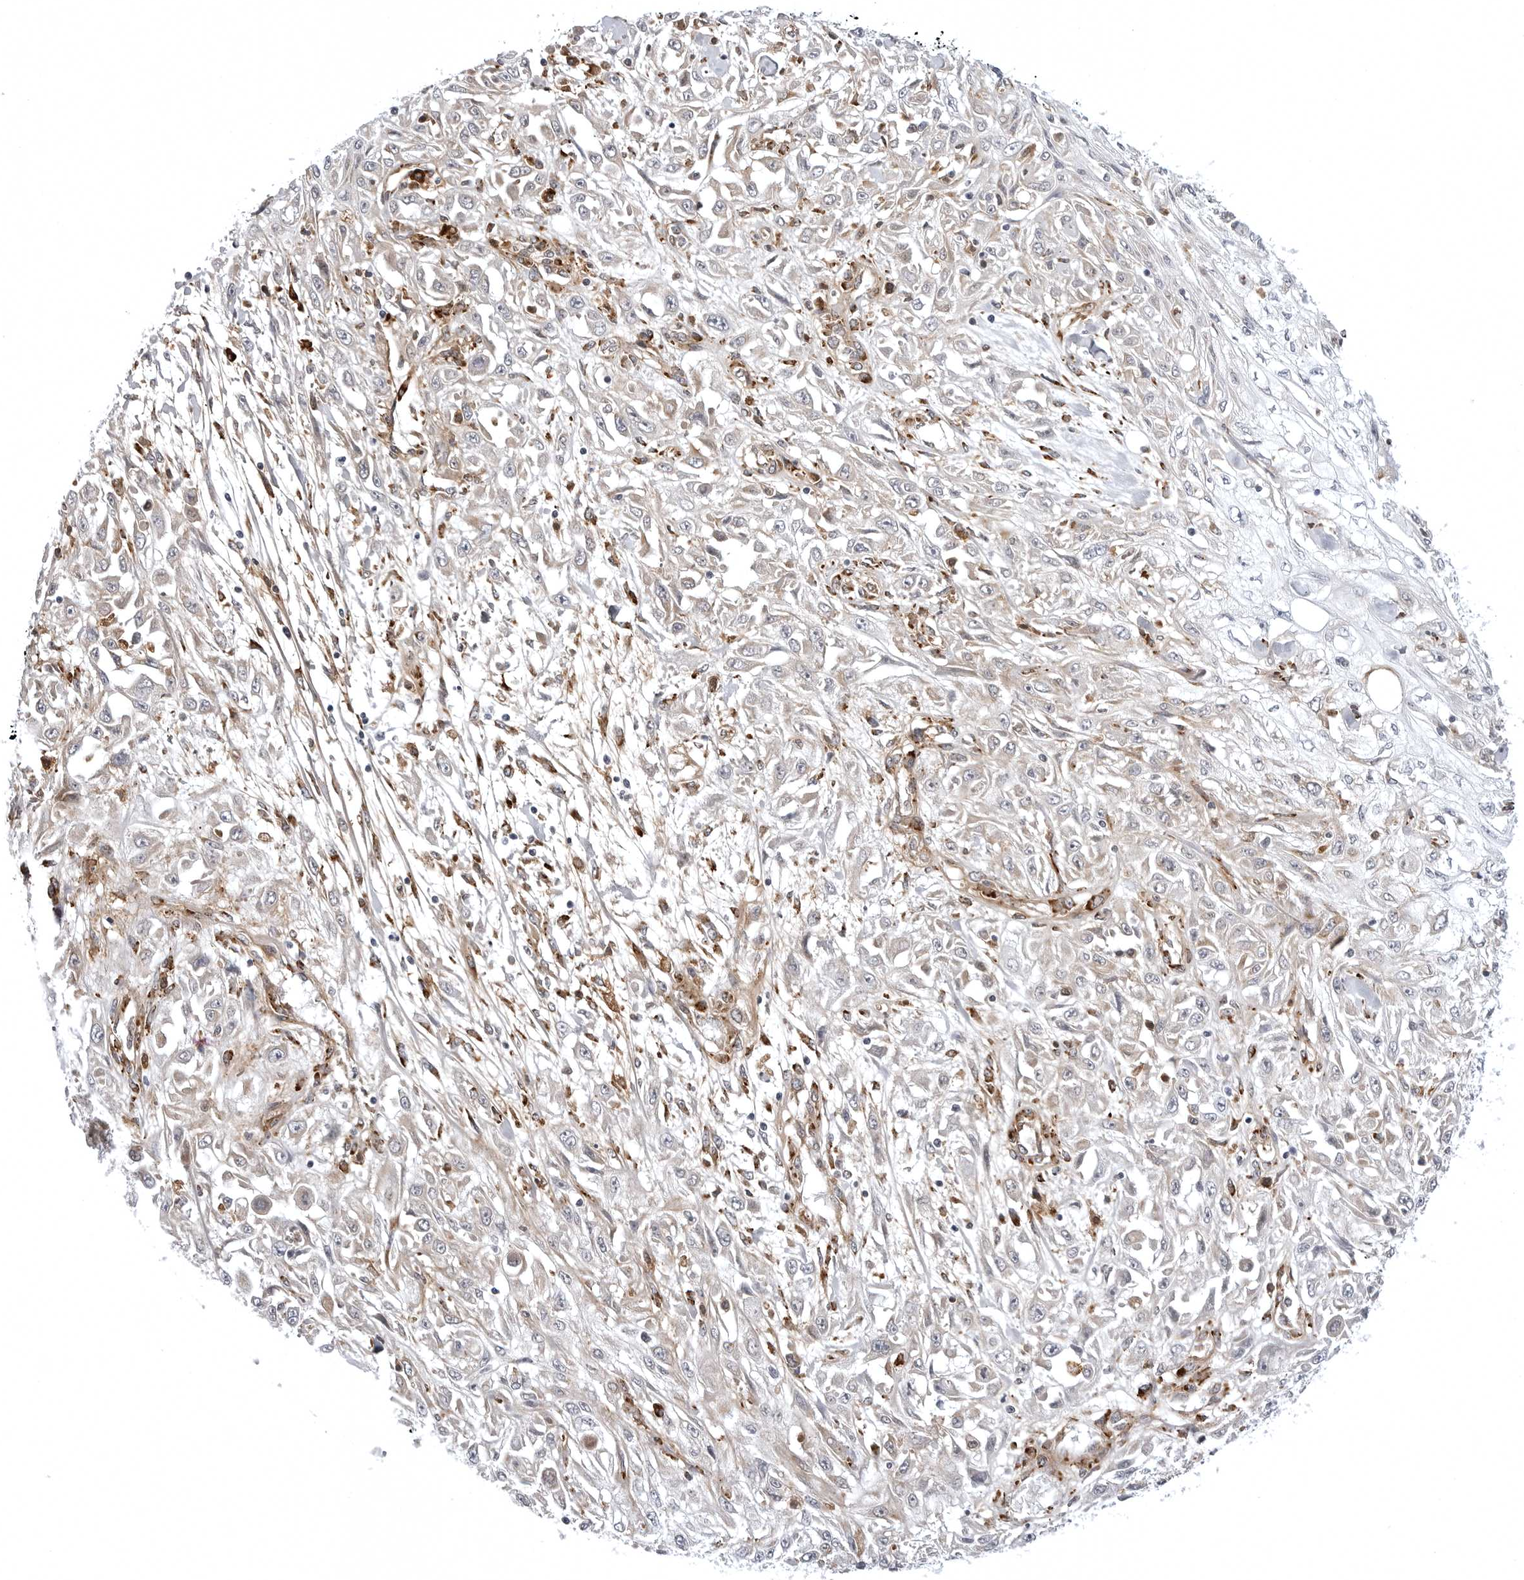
{"staining": {"intensity": "weak", "quantity": "25%-75%", "location": "cytoplasmic/membranous"}, "tissue": "skin cancer", "cell_type": "Tumor cells", "image_type": "cancer", "snomed": [{"axis": "morphology", "description": "Squamous cell carcinoma, NOS"}, {"axis": "morphology", "description": "Squamous cell carcinoma, metastatic, NOS"}, {"axis": "topography", "description": "Skin"}, {"axis": "topography", "description": "Lymph node"}], "caption": "Protein expression analysis of human metastatic squamous cell carcinoma (skin) reveals weak cytoplasmic/membranous staining in about 25%-75% of tumor cells. Using DAB (brown) and hematoxylin (blue) stains, captured at high magnification using brightfield microscopy.", "gene": "ARL5A", "patient": {"sex": "male", "age": 75}}